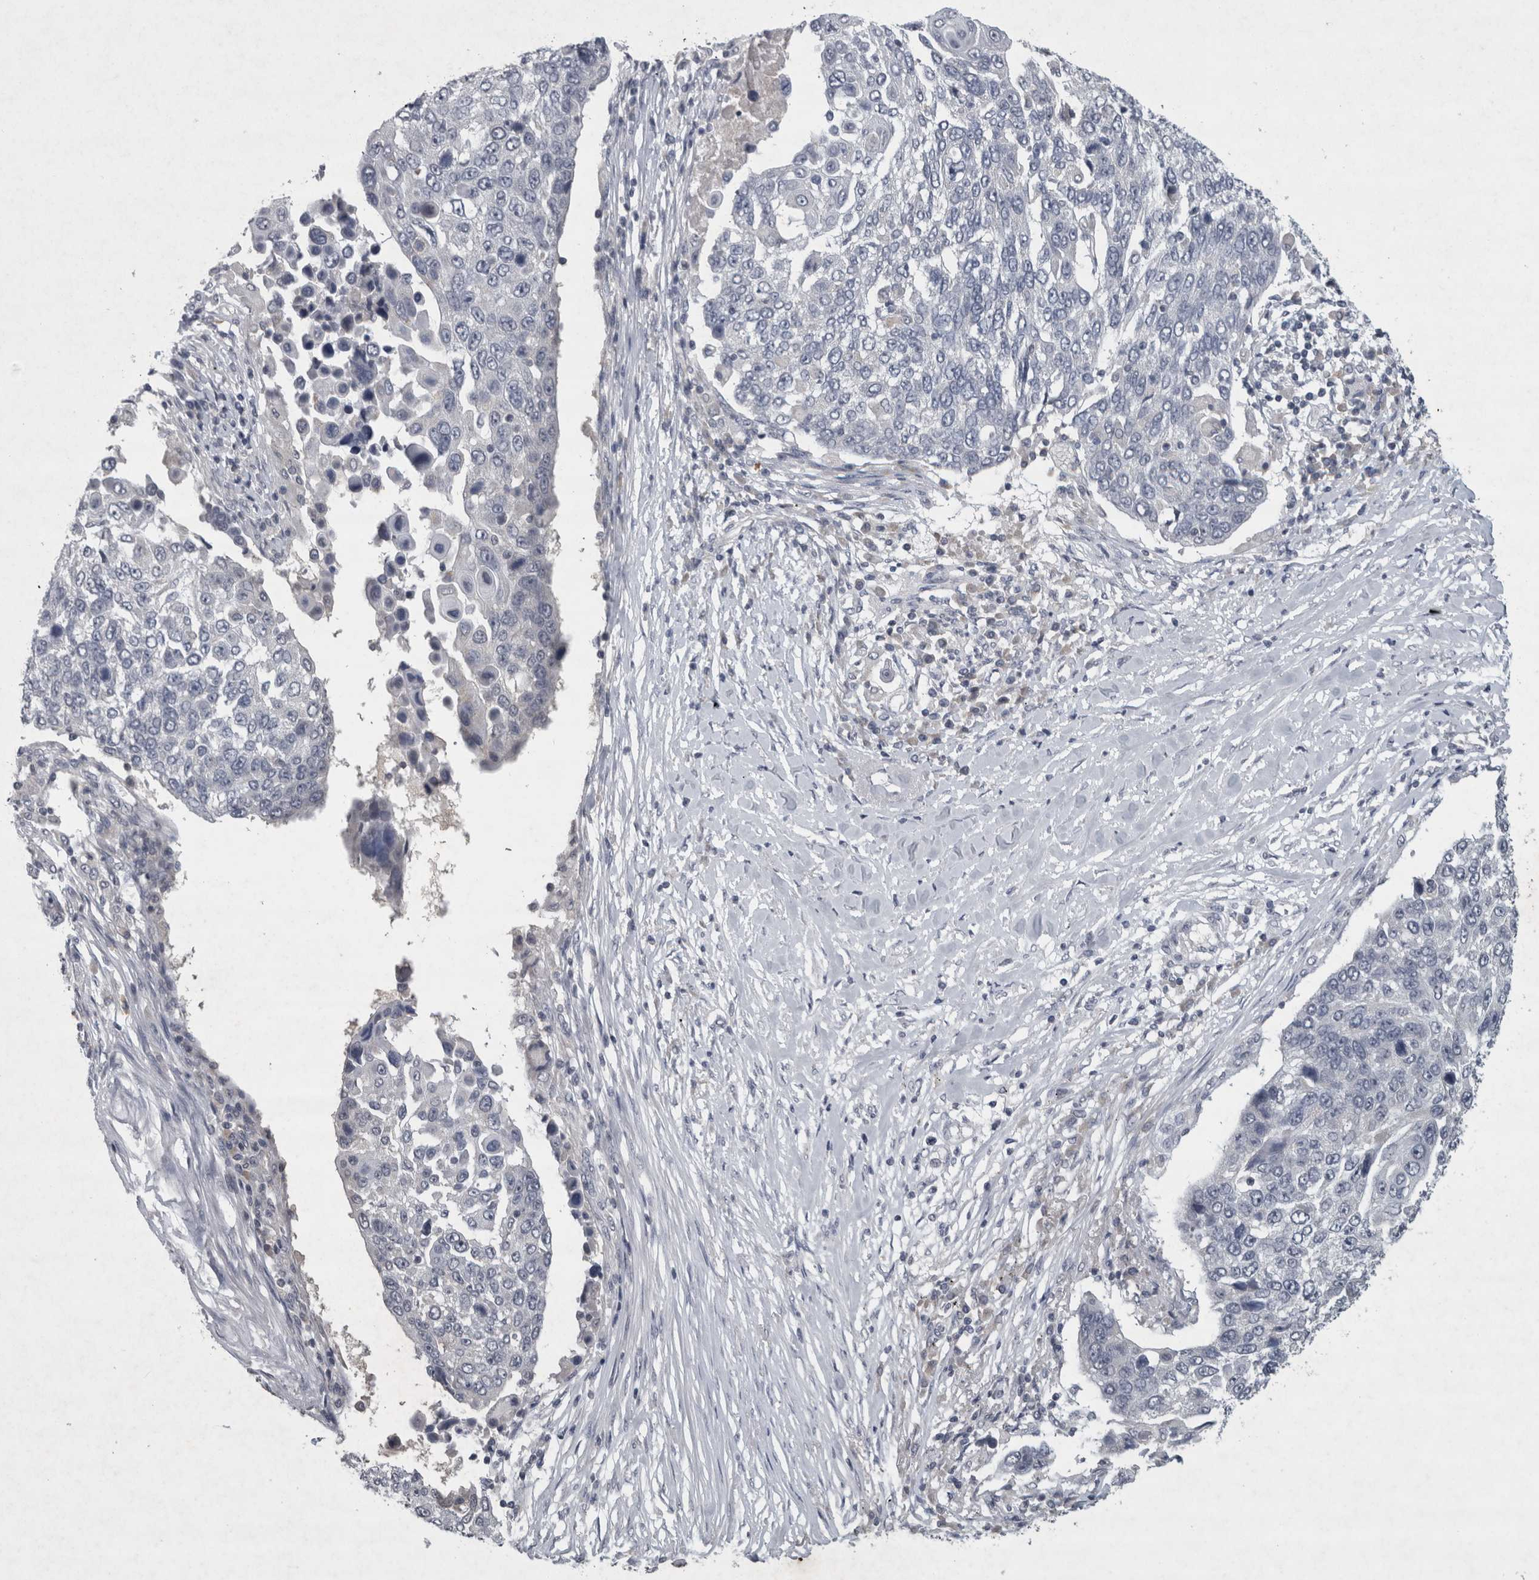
{"staining": {"intensity": "negative", "quantity": "none", "location": "none"}, "tissue": "lung cancer", "cell_type": "Tumor cells", "image_type": "cancer", "snomed": [{"axis": "morphology", "description": "Squamous cell carcinoma, NOS"}, {"axis": "topography", "description": "Lung"}], "caption": "Lung cancer (squamous cell carcinoma) was stained to show a protein in brown. There is no significant staining in tumor cells.", "gene": "WNT7A", "patient": {"sex": "male", "age": 66}}